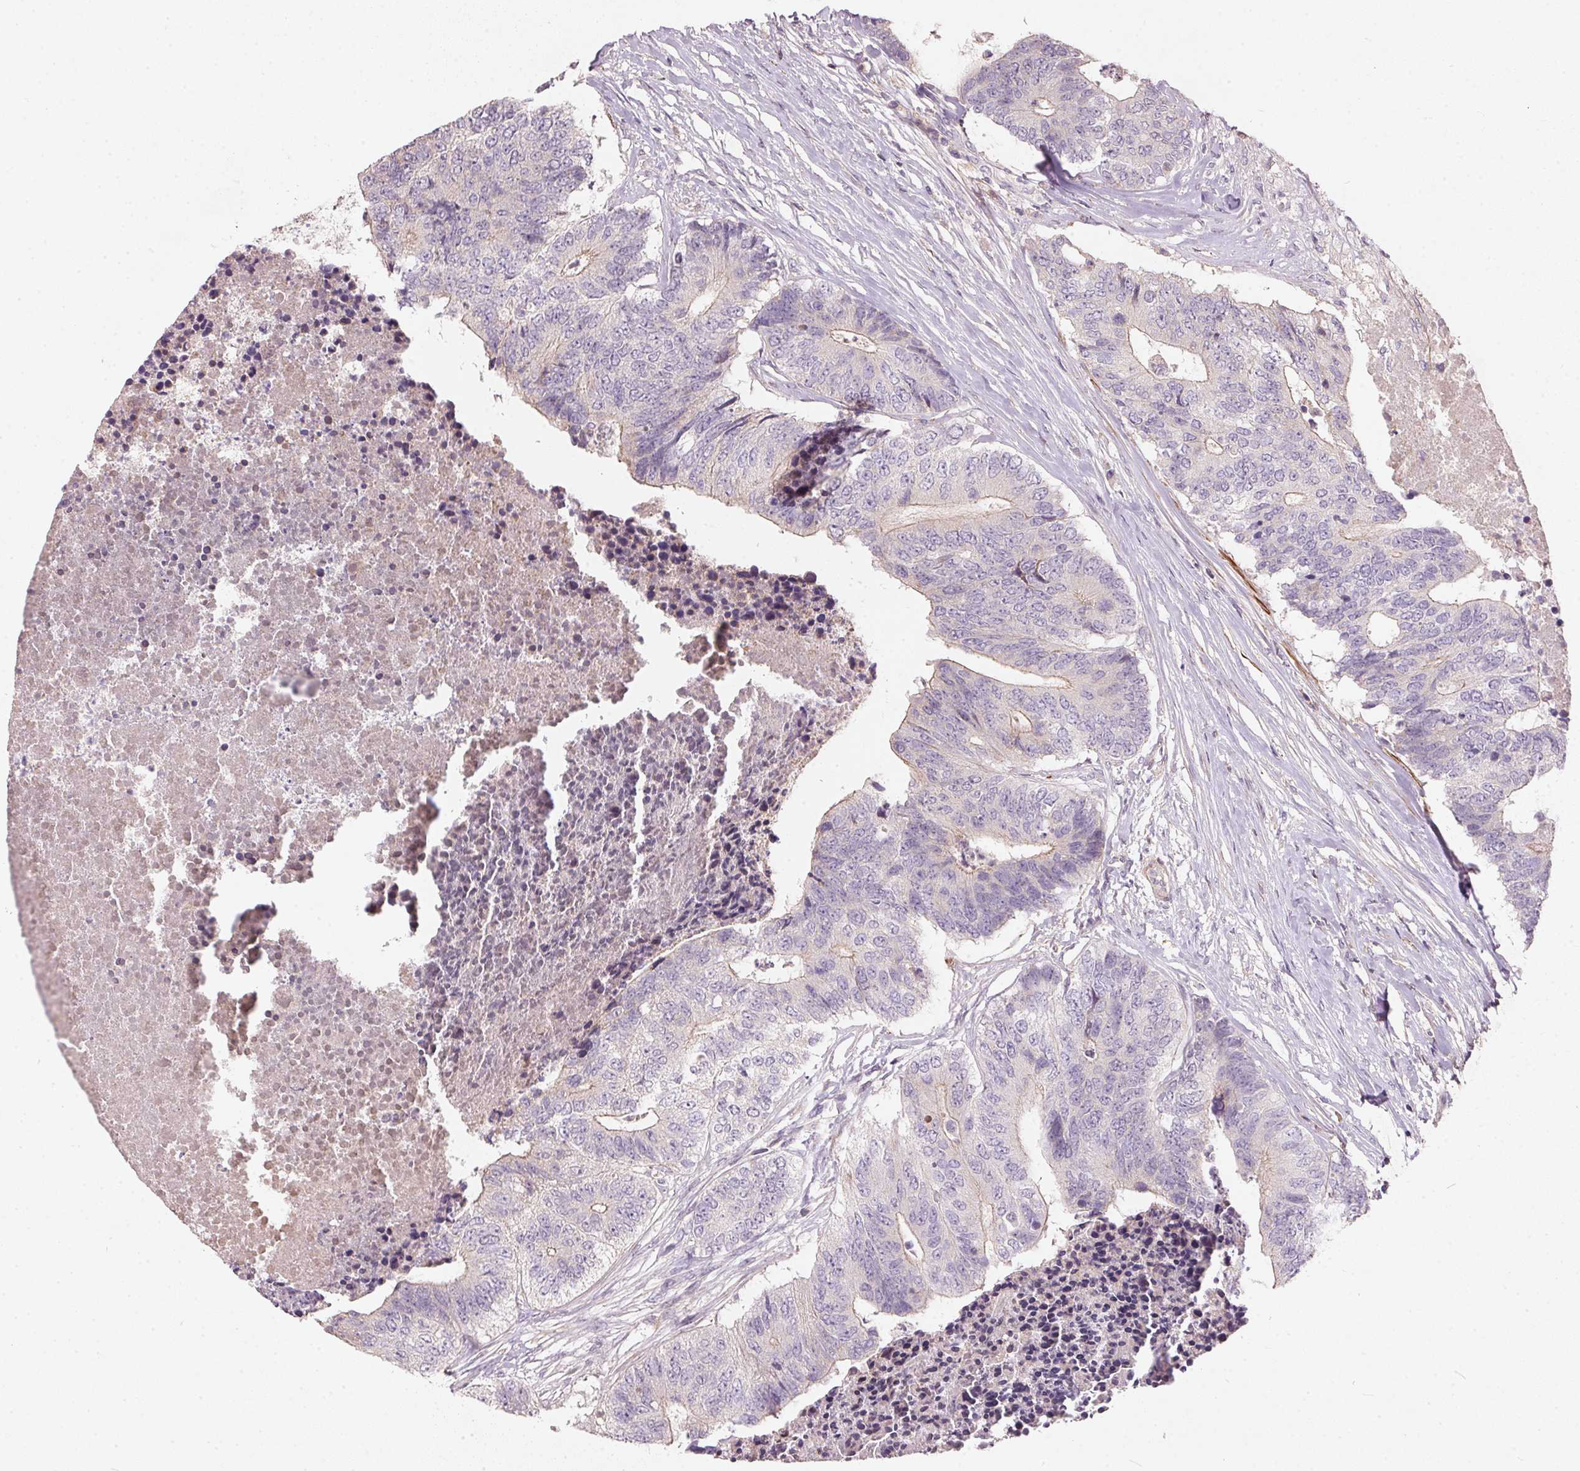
{"staining": {"intensity": "negative", "quantity": "none", "location": "none"}, "tissue": "colorectal cancer", "cell_type": "Tumor cells", "image_type": "cancer", "snomed": [{"axis": "morphology", "description": "Adenocarcinoma, NOS"}, {"axis": "topography", "description": "Colon"}], "caption": "Colorectal cancer was stained to show a protein in brown. There is no significant staining in tumor cells.", "gene": "KCNK15", "patient": {"sex": "female", "age": 67}}